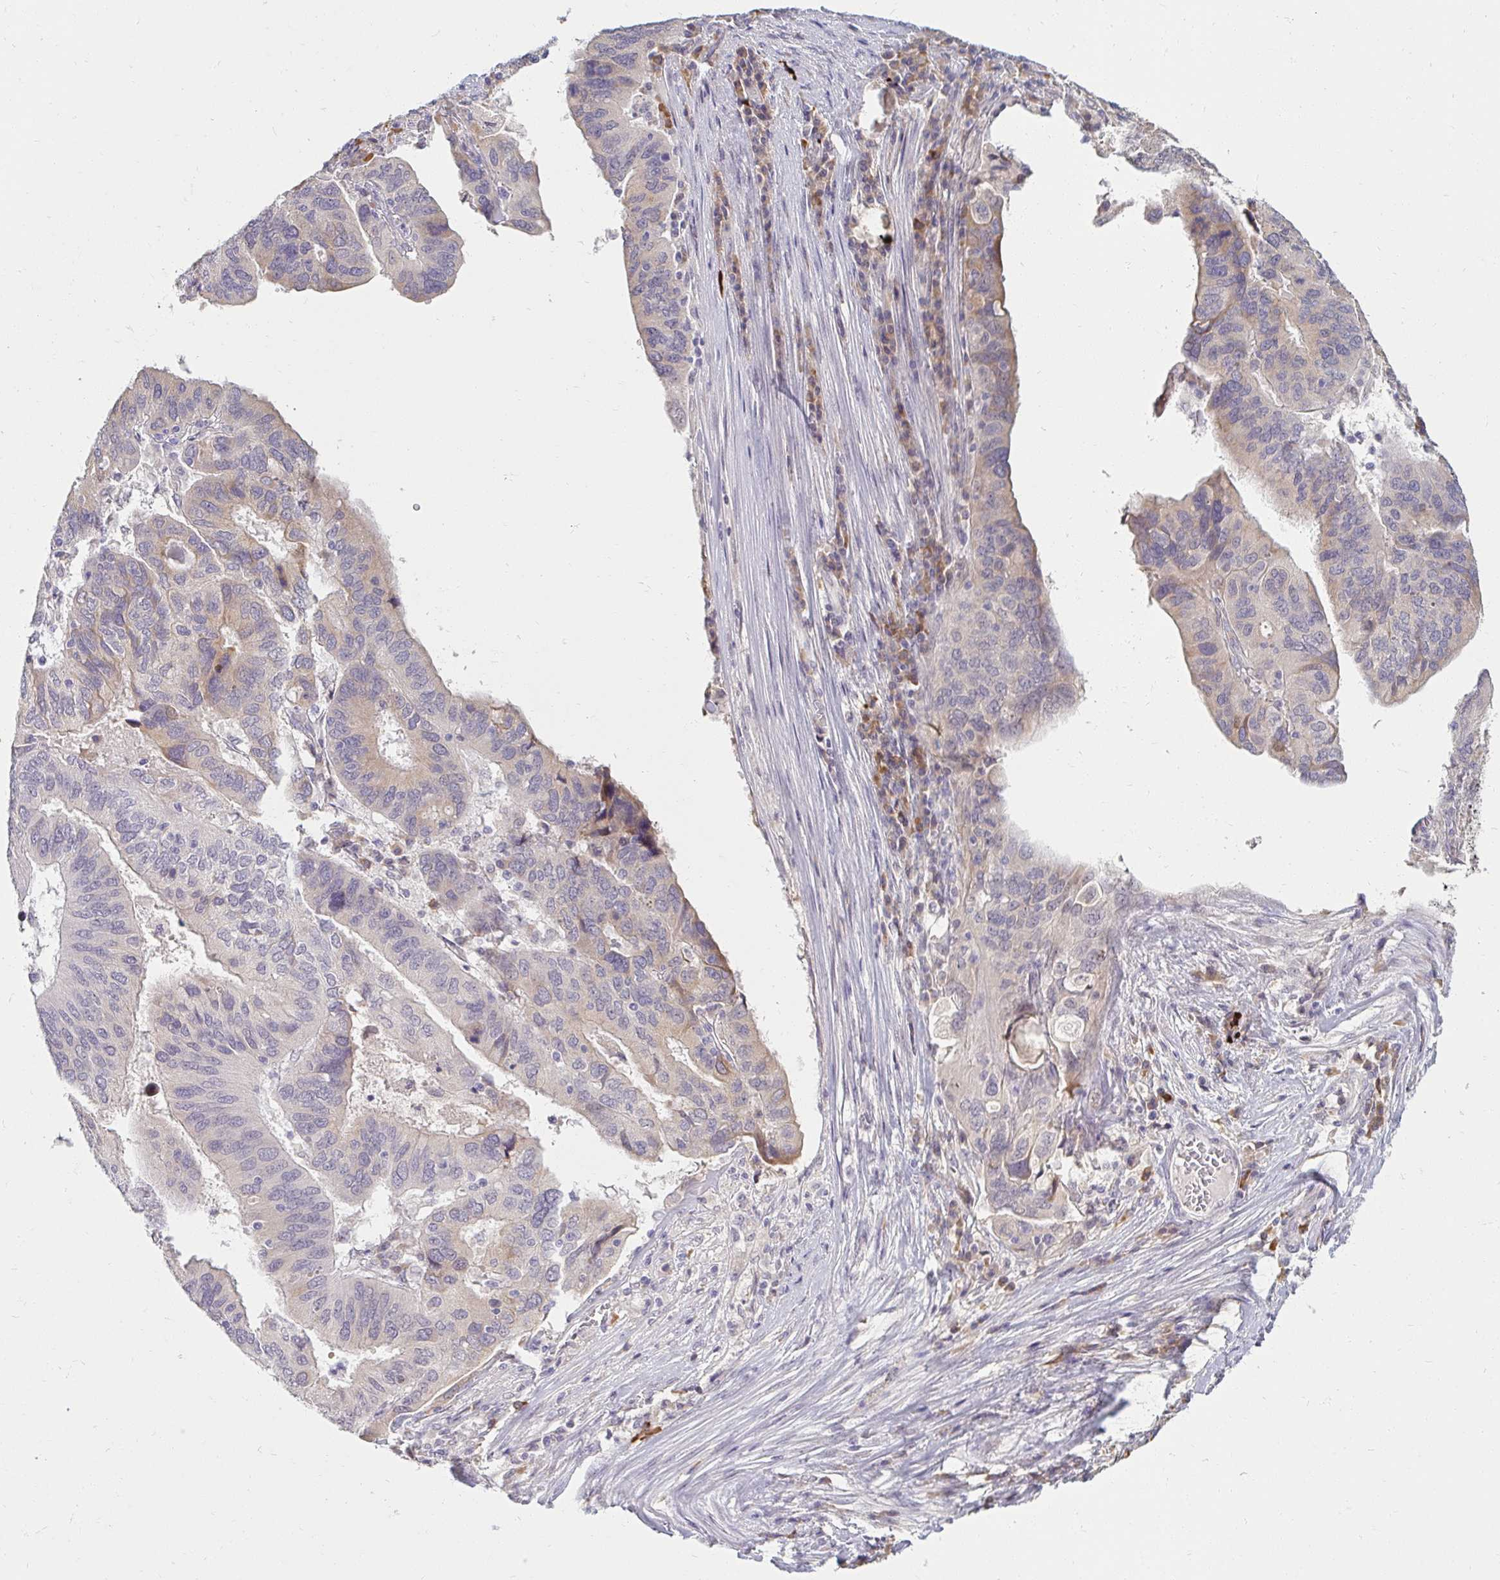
{"staining": {"intensity": "weak", "quantity": "<25%", "location": "cytoplasmic/membranous"}, "tissue": "ovarian cancer", "cell_type": "Tumor cells", "image_type": "cancer", "snomed": [{"axis": "morphology", "description": "Cystadenocarcinoma, serous, NOS"}, {"axis": "topography", "description": "Ovary"}], "caption": "Immunohistochemistry photomicrograph of human ovarian serous cystadenocarcinoma stained for a protein (brown), which reveals no expression in tumor cells.", "gene": "DDN", "patient": {"sex": "female", "age": 79}}